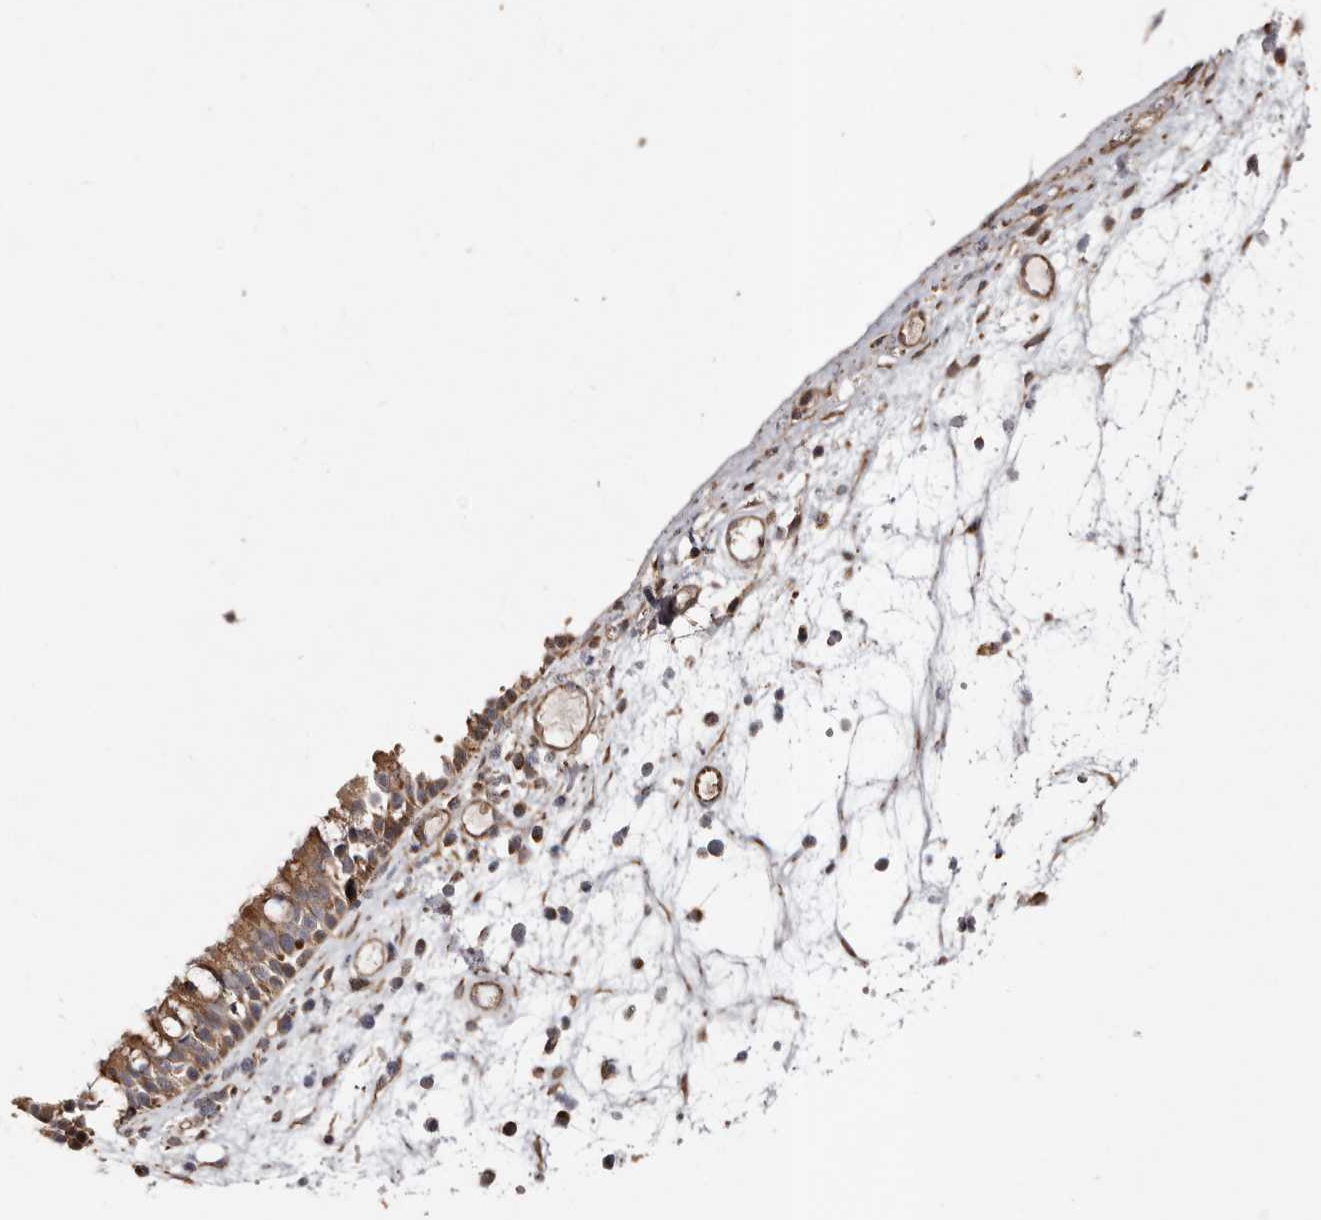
{"staining": {"intensity": "moderate", "quantity": ">75%", "location": "cytoplasmic/membranous"}, "tissue": "nasopharynx", "cell_type": "Respiratory epithelial cells", "image_type": "normal", "snomed": [{"axis": "morphology", "description": "Normal tissue, NOS"}, {"axis": "morphology", "description": "Inflammation, NOS"}, {"axis": "morphology", "description": "Malignant melanoma, Metastatic site"}, {"axis": "topography", "description": "Nasopharynx"}], "caption": "This micrograph demonstrates benign nasopharynx stained with immunohistochemistry to label a protein in brown. The cytoplasmic/membranous of respiratory epithelial cells show moderate positivity for the protein. Nuclei are counter-stained blue.", "gene": "MACC1", "patient": {"sex": "male", "age": 70}}